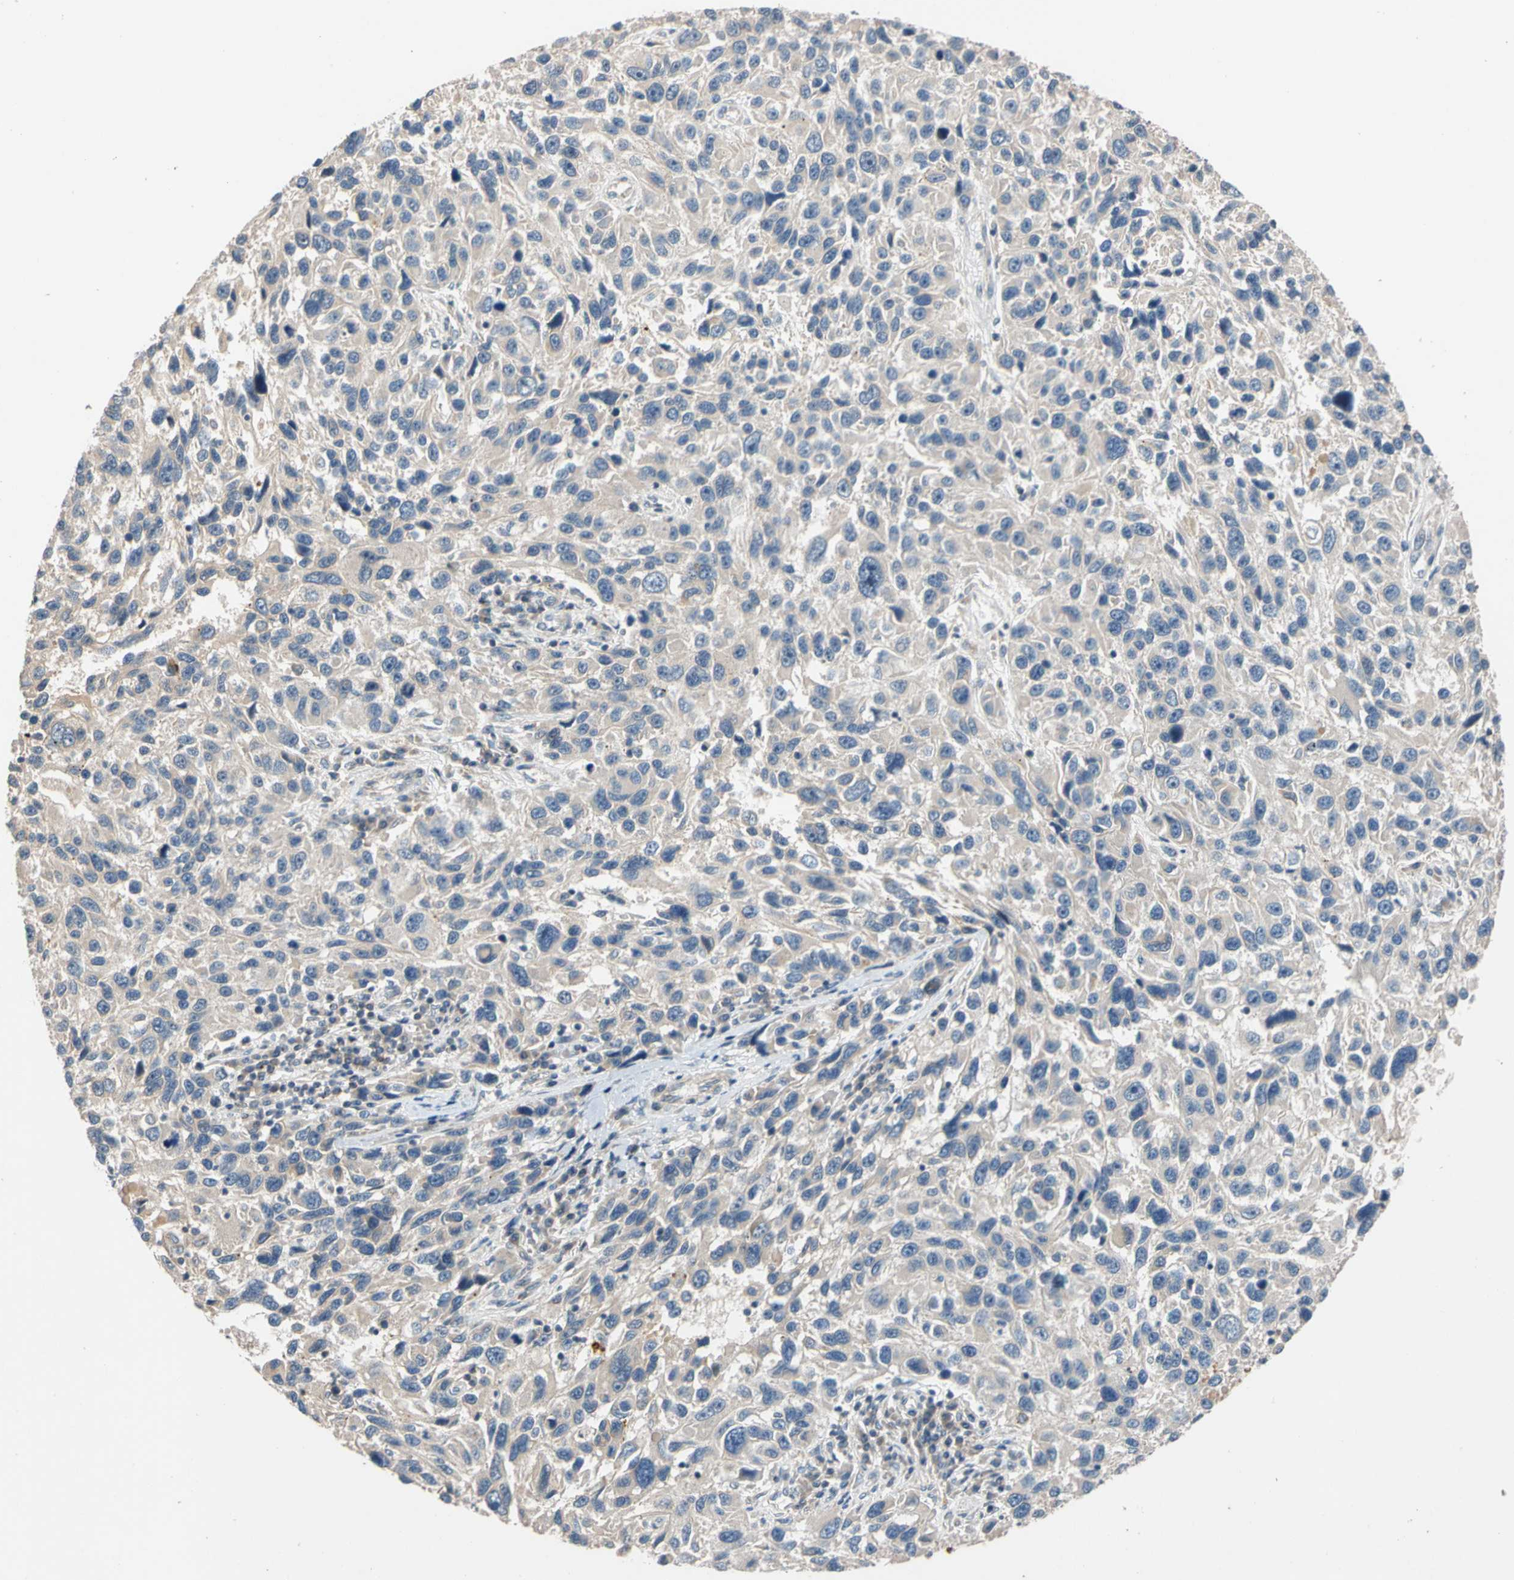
{"staining": {"intensity": "negative", "quantity": "none", "location": "none"}, "tissue": "melanoma", "cell_type": "Tumor cells", "image_type": "cancer", "snomed": [{"axis": "morphology", "description": "Malignant melanoma, NOS"}, {"axis": "topography", "description": "Skin"}], "caption": "High power microscopy histopathology image of an immunohistochemistry (IHC) histopathology image of melanoma, revealing no significant staining in tumor cells.", "gene": "CNST", "patient": {"sex": "male", "age": 53}}